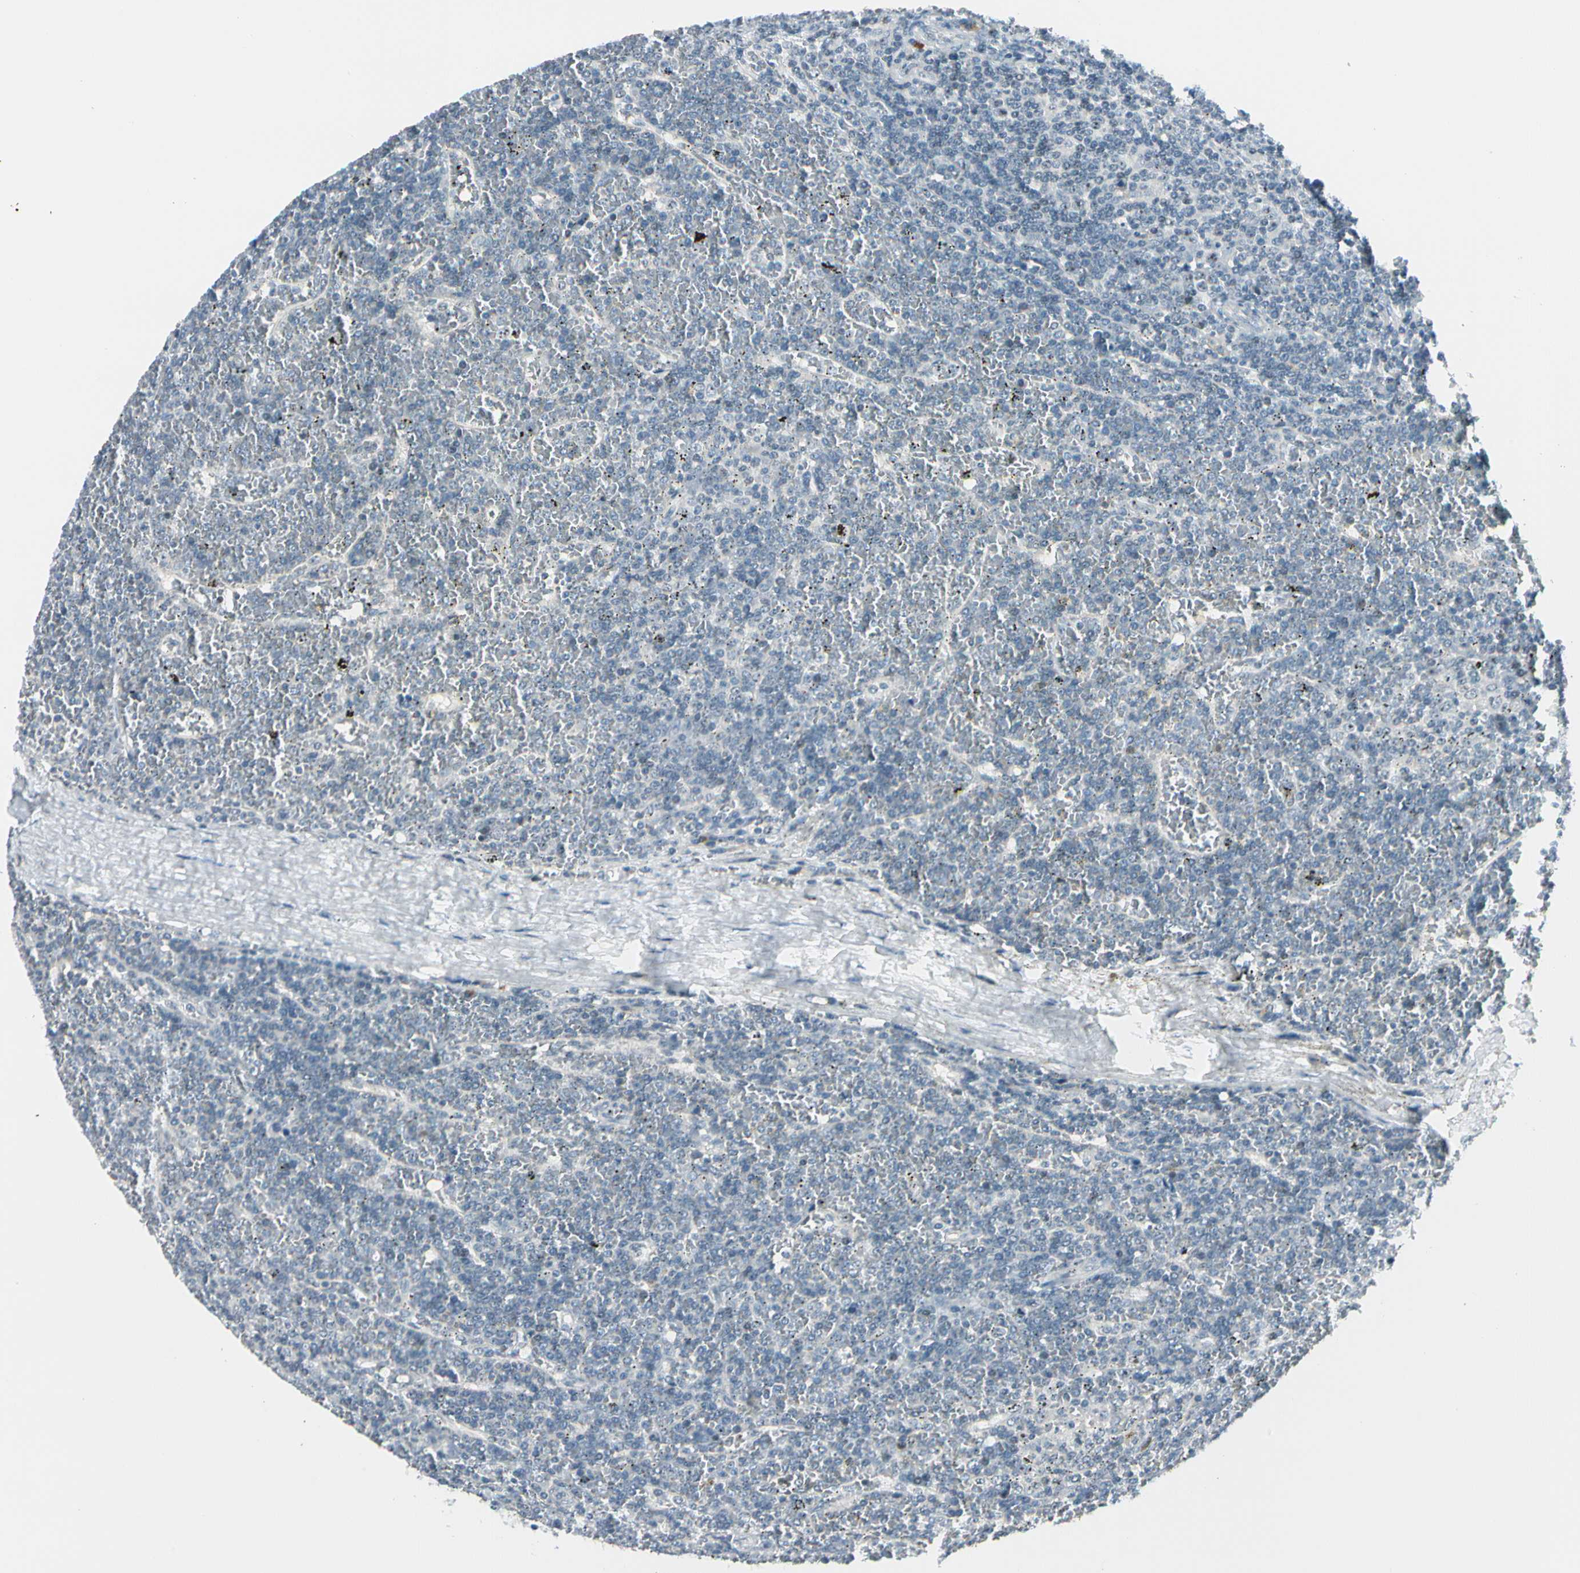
{"staining": {"intensity": "negative", "quantity": "none", "location": "none"}, "tissue": "lymphoma", "cell_type": "Tumor cells", "image_type": "cancer", "snomed": [{"axis": "morphology", "description": "Malignant lymphoma, non-Hodgkin's type, Low grade"}, {"axis": "topography", "description": "Spleen"}], "caption": "There is no significant staining in tumor cells of lymphoma.", "gene": "ZSCAN1", "patient": {"sex": "female", "age": 19}}